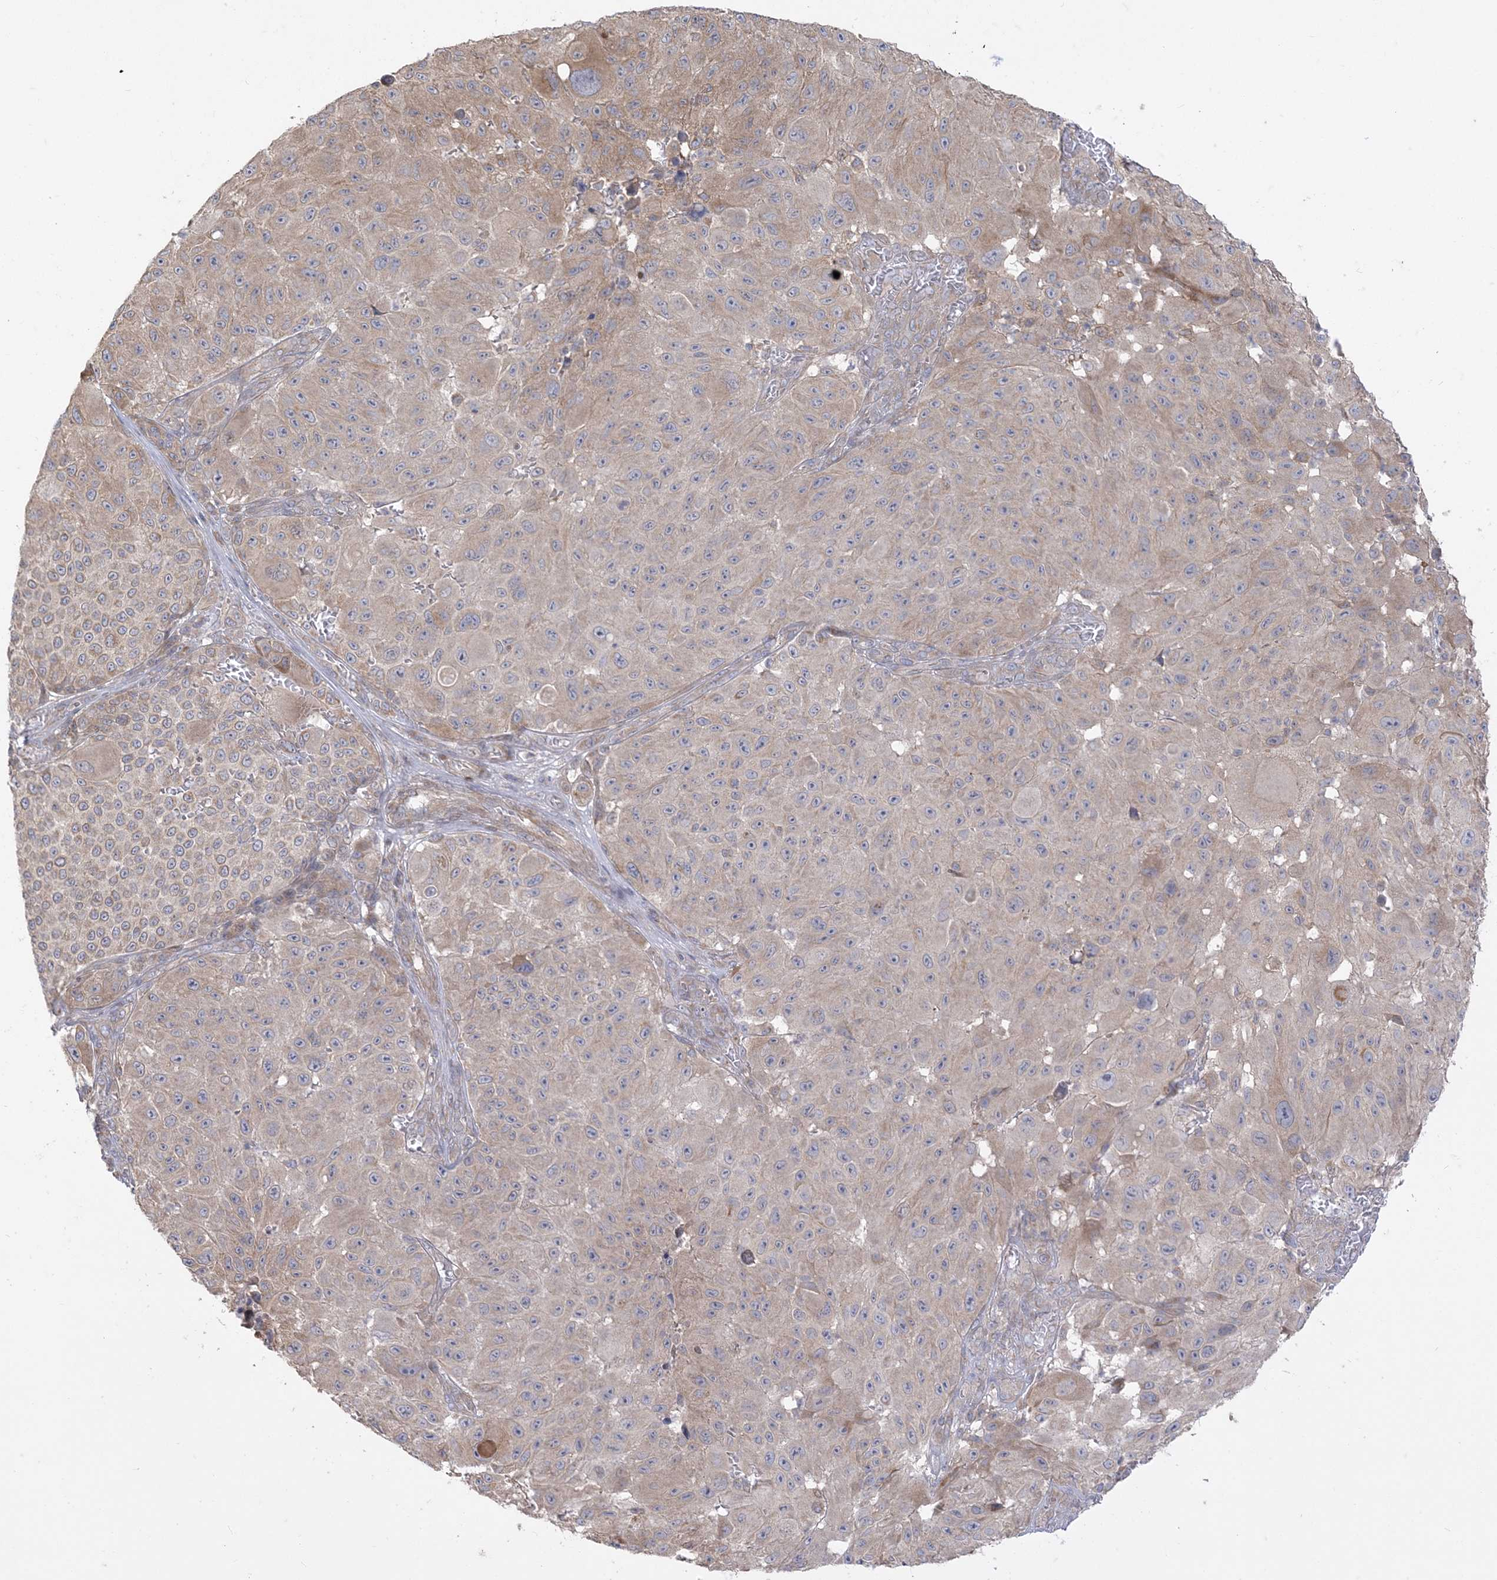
{"staining": {"intensity": "moderate", "quantity": "25%-75%", "location": "cytoplasmic/membranous"}, "tissue": "melanoma", "cell_type": "Tumor cells", "image_type": "cancer", "snomed": [{"axis": "morphology", "description": "Malignant melanoma, NOS"}, {"axis": "topography", "description": "Skin"}], "caption": "Melanoma stained with a protein marker displays moderate staining in tumor cells.", "gene": "ZC3H6", "patient": {"sex": "male", "age": 83}}